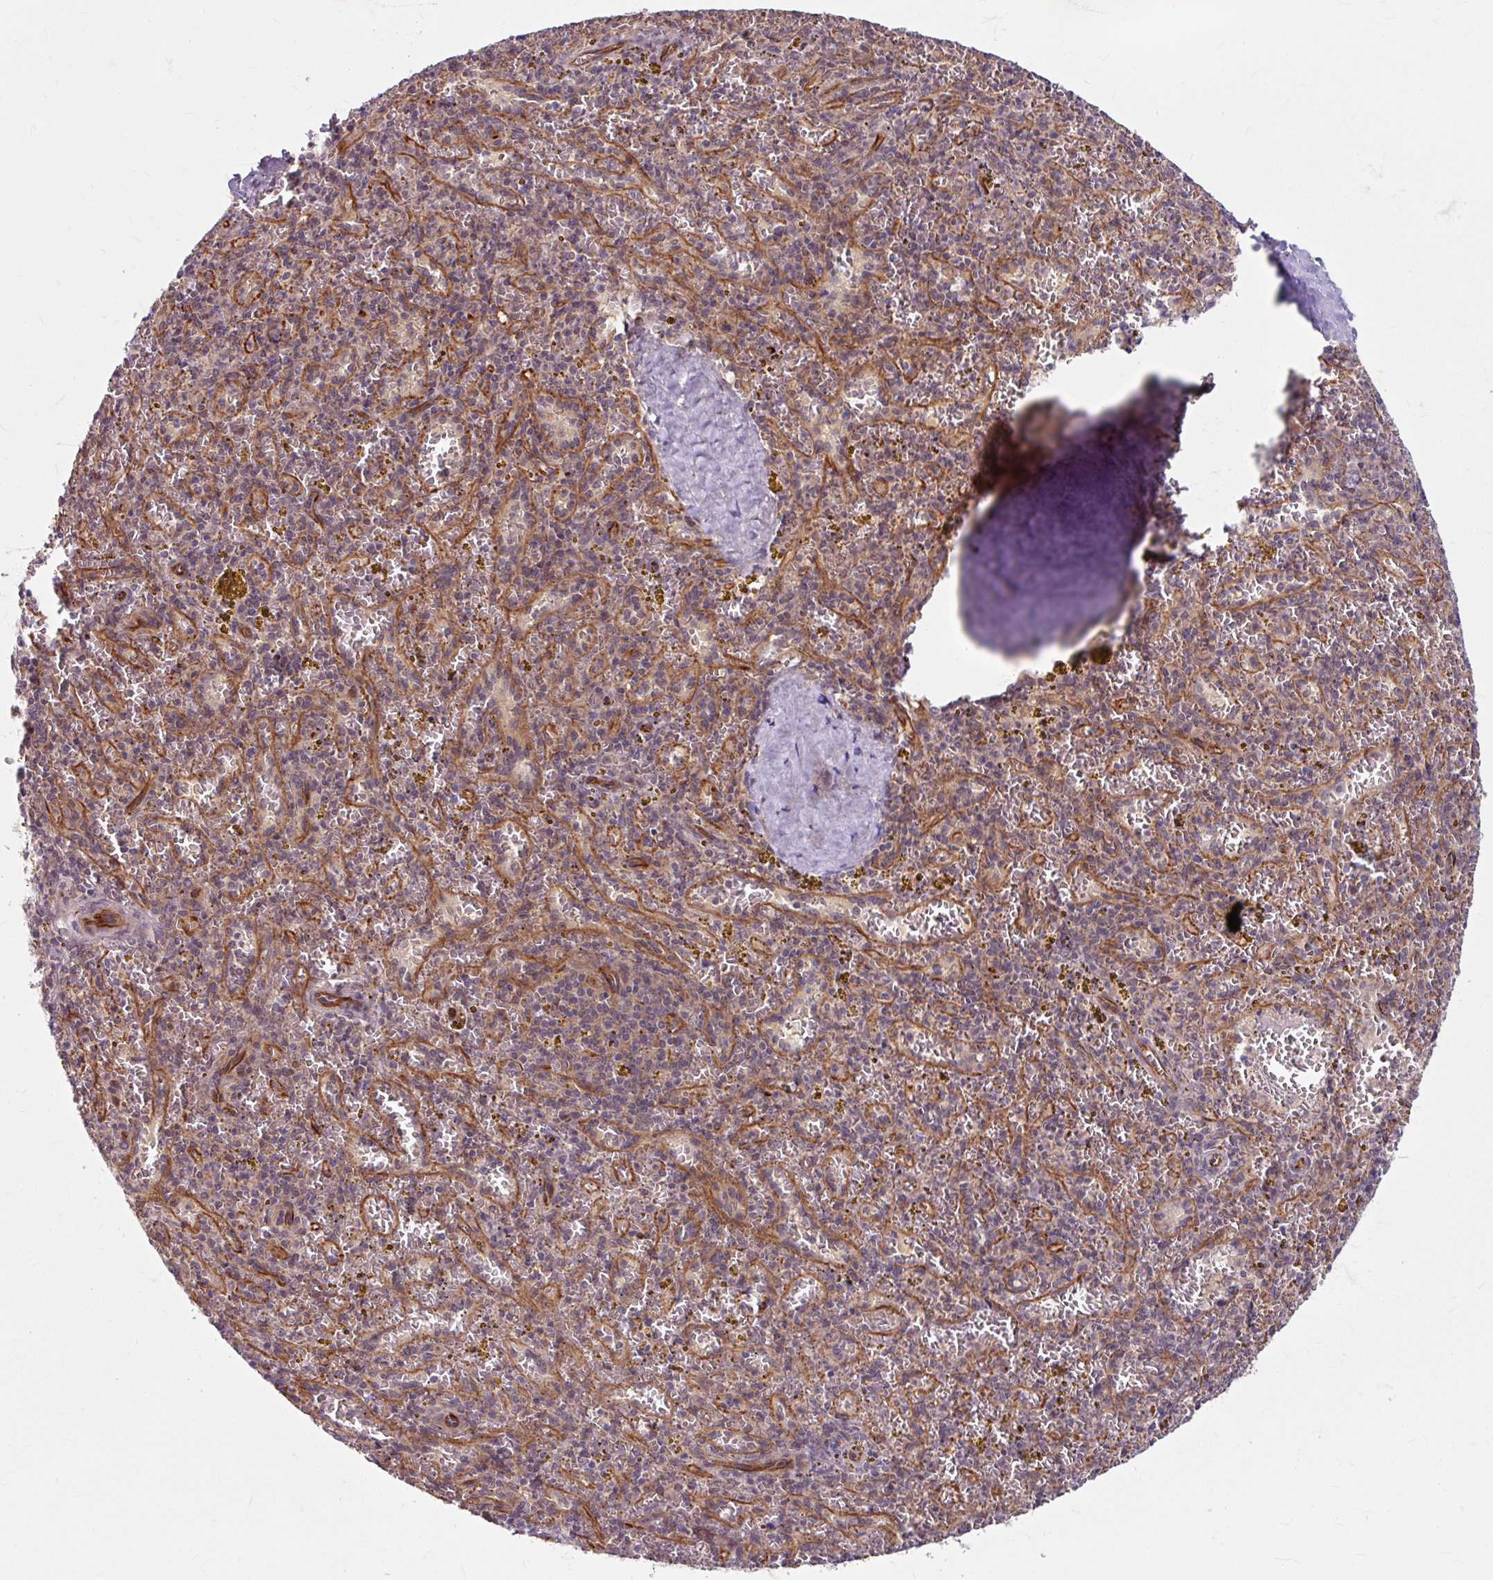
{"staining": {"intensity": "weak", "quantity": "<25%", "location": "cytoplasmic/membranous"}, "tissue": "spleen", "cell_type": "Cells in red pulp", "image_type": "normal", "snomed": [{"axis": "morphology", "description": "Normal tissue, NOS"}, {"axis": "topography", "description": "Spleen"}], "caption": "Immunohistochemistry photomicrograph of normal spleen: spleen stained with DAB (3,3'-diaminobenzidine) shows no significant protein staining in cells in red pulp.", "gene": "DAAM2", "patient": {"sex": "male", "age": 57}}